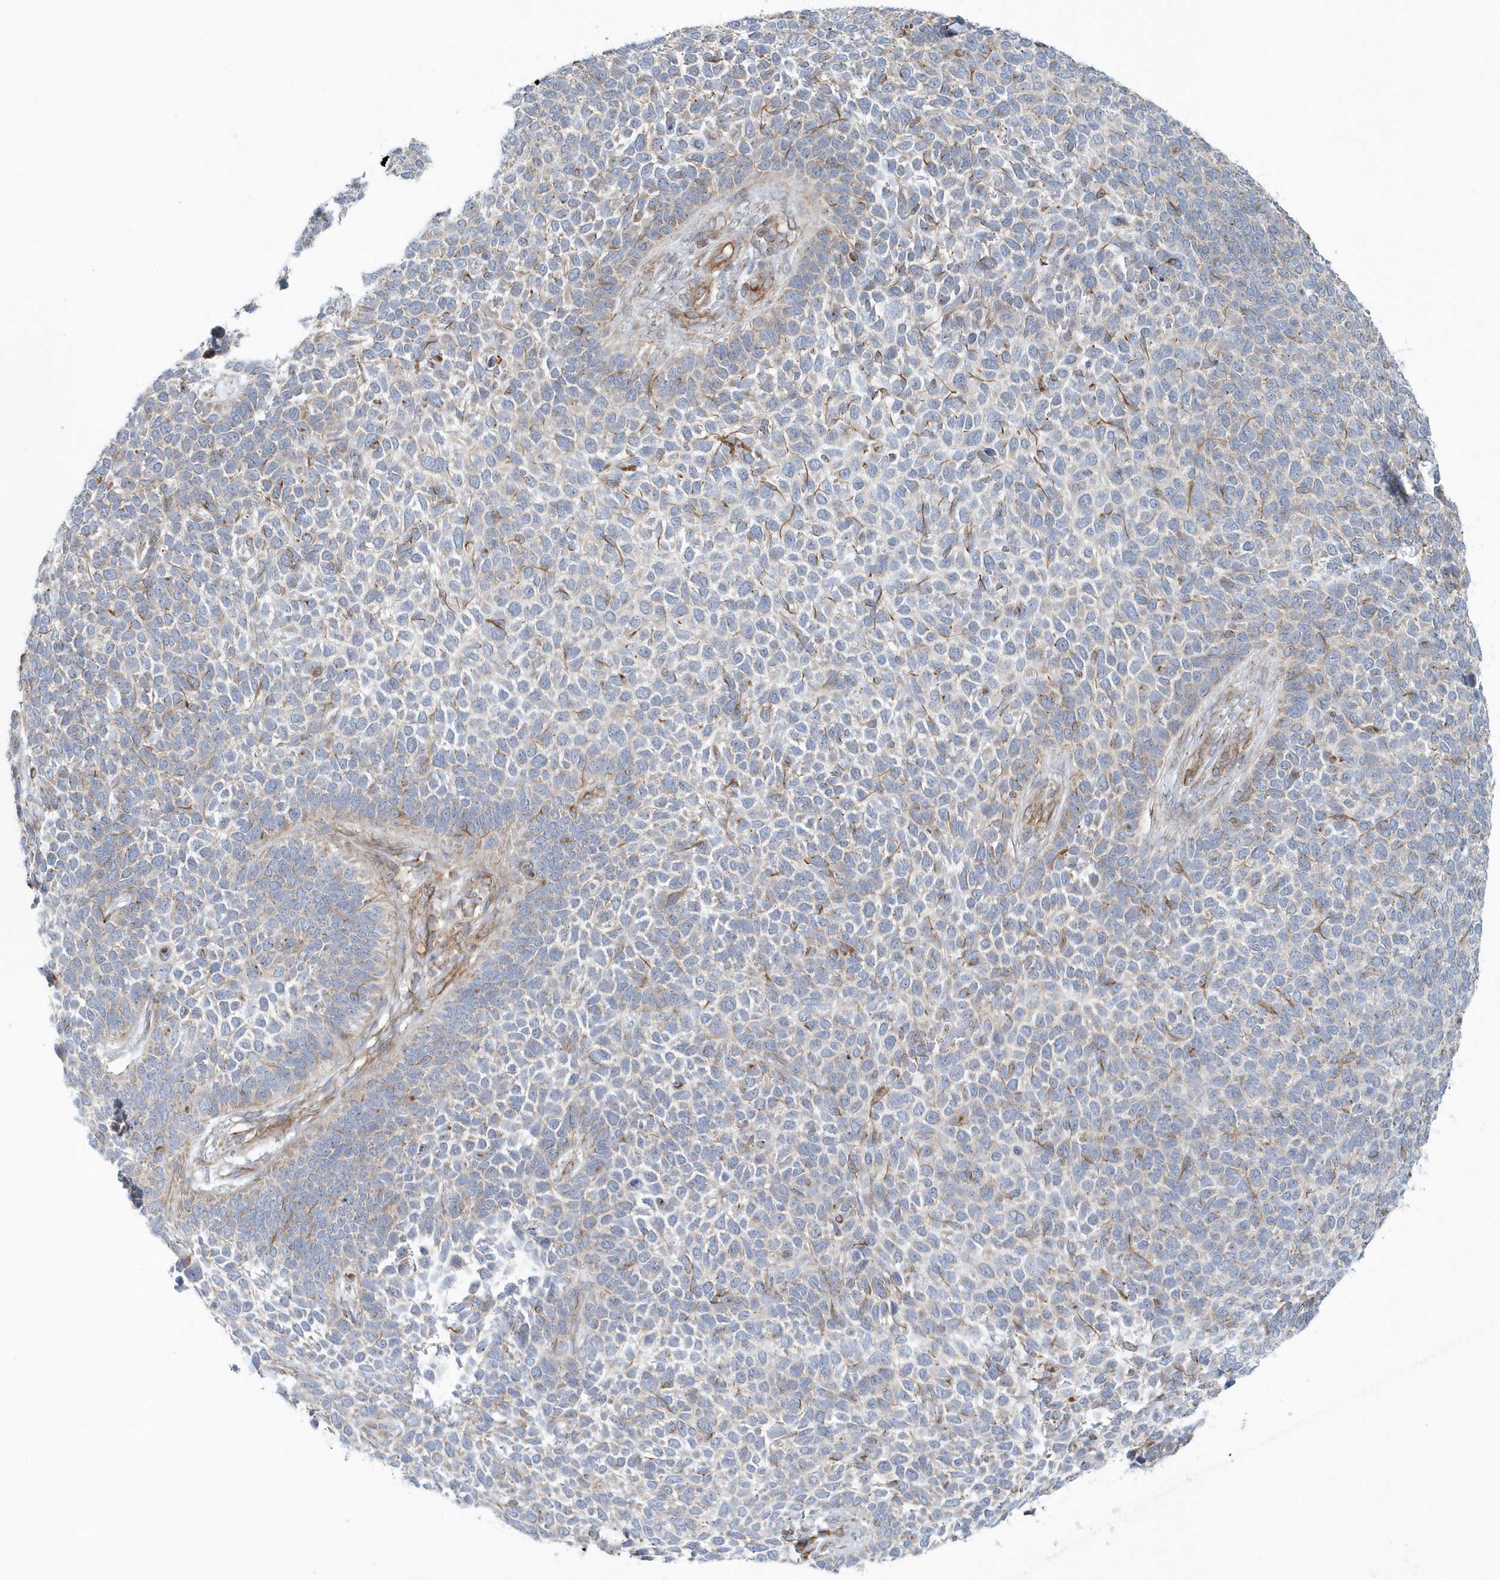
{"staining": {"intensity": "weak", "quantity": "<25%", "location": "cytoplasmic/membranous"}, "tissue": "skin cancer", "cell_type": "Tumor cells", "image_type": "cancer", "snomed": [{"axis": "morphology", "description": "Basal cell carcinoma"}, {"axis": "topography", "description": "Skin"}], "caption": "This is an IHC photomicrograph of skin cancer. There is no positivity in tumor cells.", "gene": "GPR152", "patient": {"sex": "female", "age": 84}}